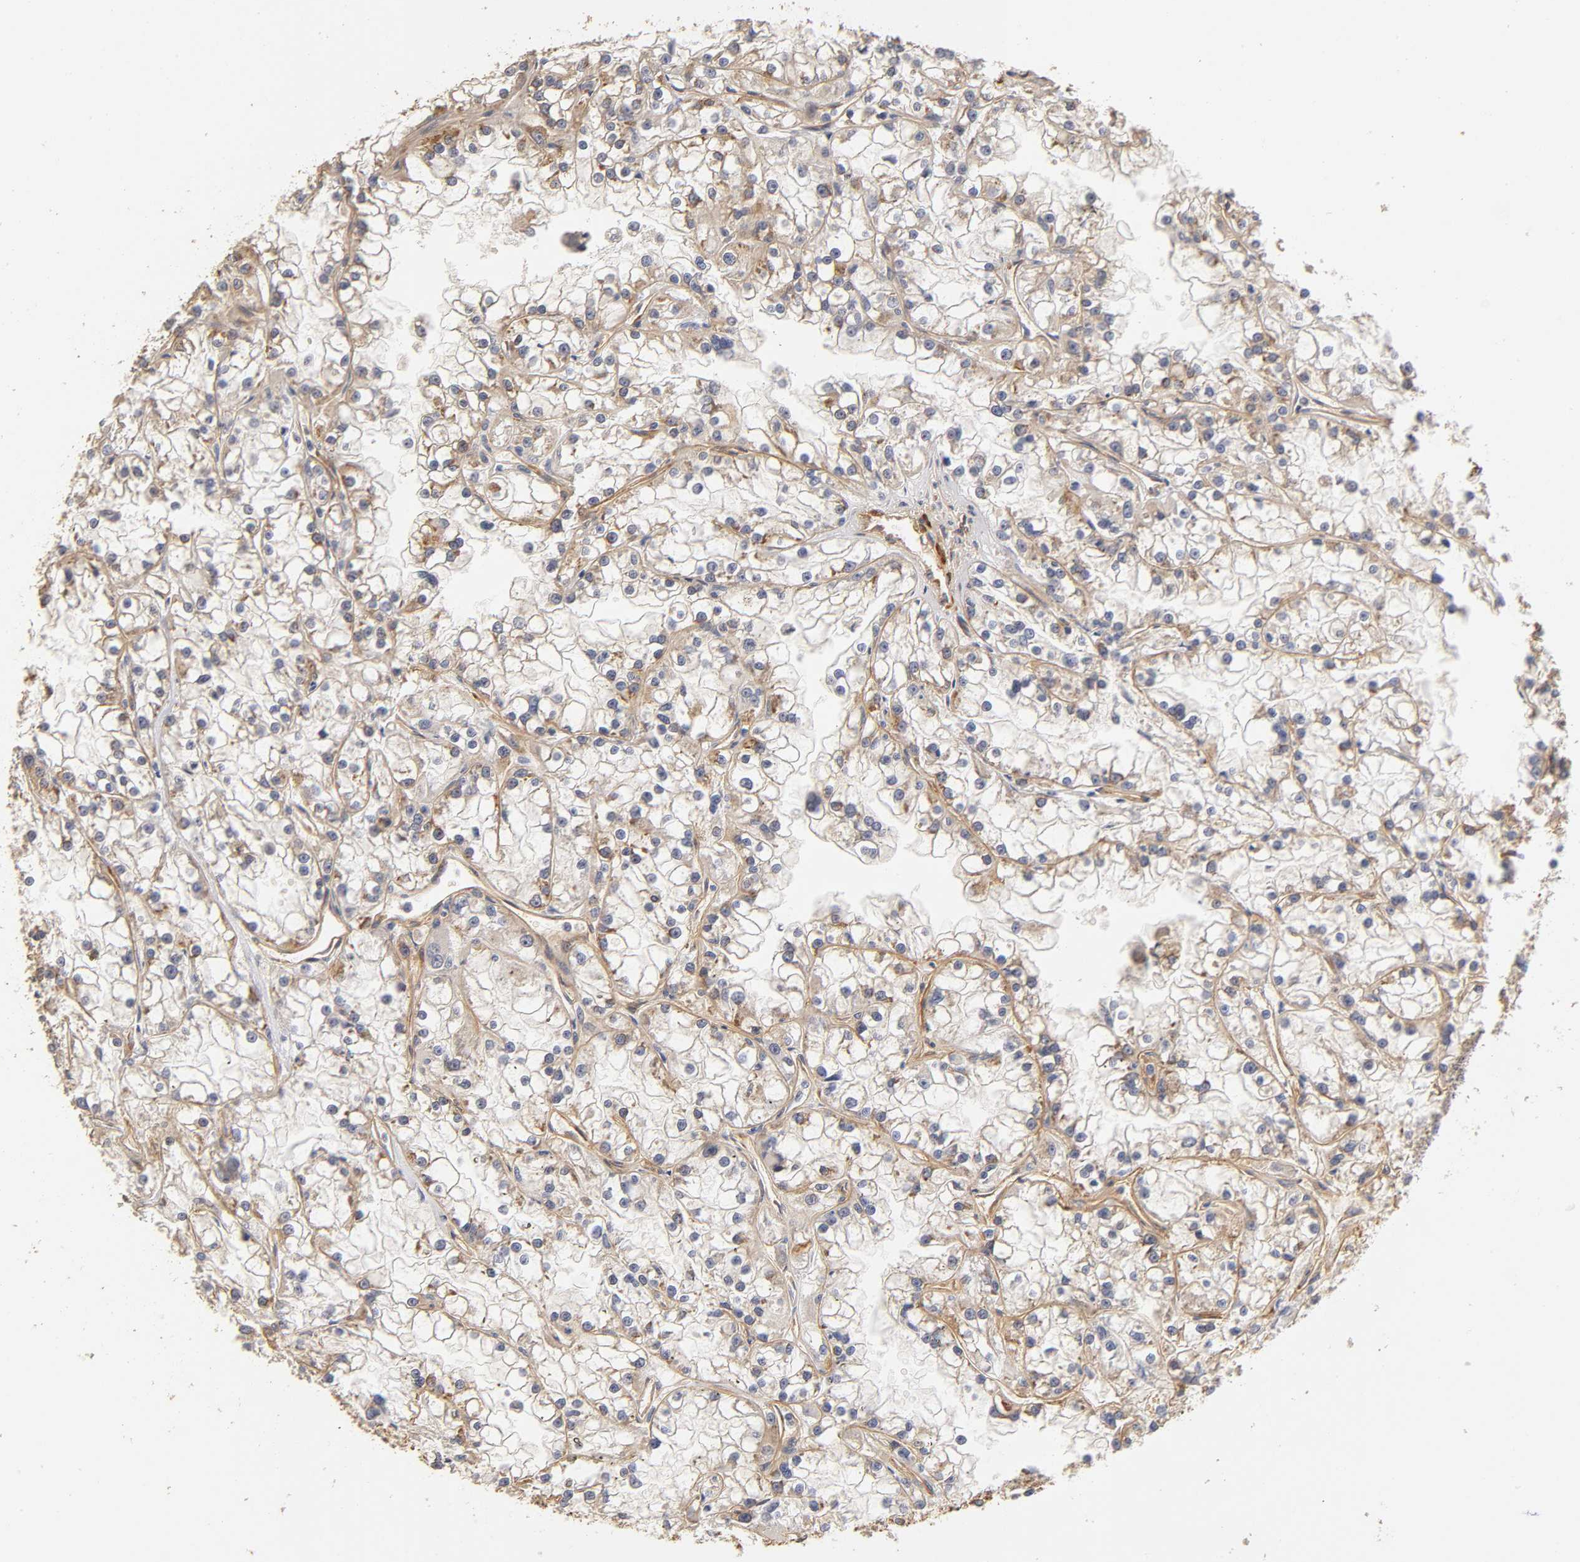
{"staining": {"intensity": "weak", "quantity": "<25%", "location": "cytoplasmic/membranous"}, "tissue": "renal cancer", "cell_type": "Tumor cells", "image_type": "cancer", "snomed": [{"axis": "morphology", "description": "Adenocarcinoma, NOS"}, {"axis": "topography", "description": "Kidney"}], "caption": "Immunohistochemistry photomicrograph of neoplastic tissue: human renal cancer (adenocarcinoma) stained with DAB shows no significant protein expression in tumor cells.", "gene": "LAMB1", "patient": {"sex": "female", "age": 52}}